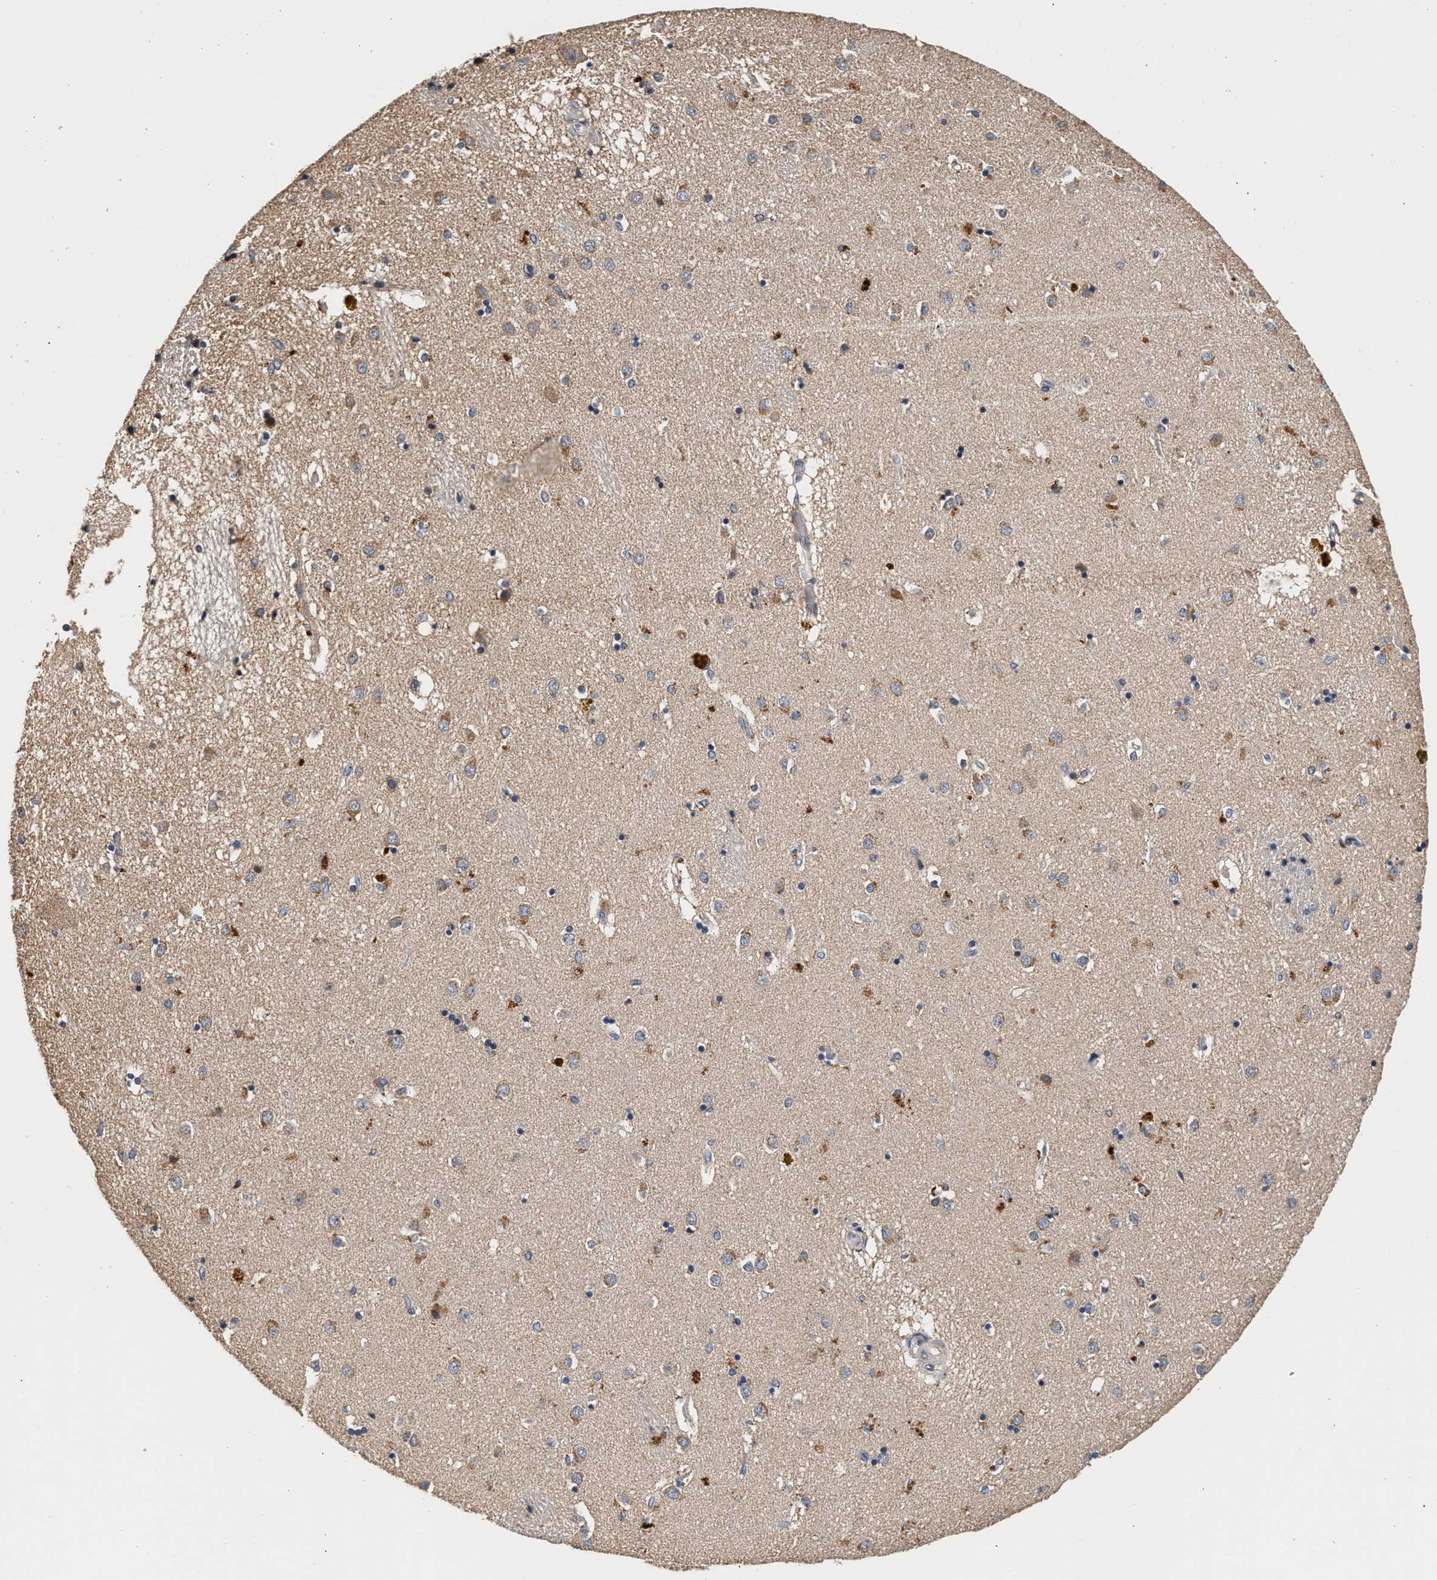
{"staining": {"intensity": "moderate", "quantity": "<25%", "location": "cytoplasmic/membranous"}, "tissue": "caudate", "cell_type": "Glial cells", "image_type": "normal", "snomed": [{"axis": "morphology", "description": "Normal tissue, NOS"}, {"axis": "topography", "description": "Lateral ventricle wall"}], "caption": "Protein staining by immunohistochemistry (IHC) exhibits moderate cytoplasmic/membranous staining in approximately <25% of glial cells in unremarkable caudate. Nuclei are stained in blue.", "gene": "PTGR3", "patient": {"sex": "male", "age": 70}}